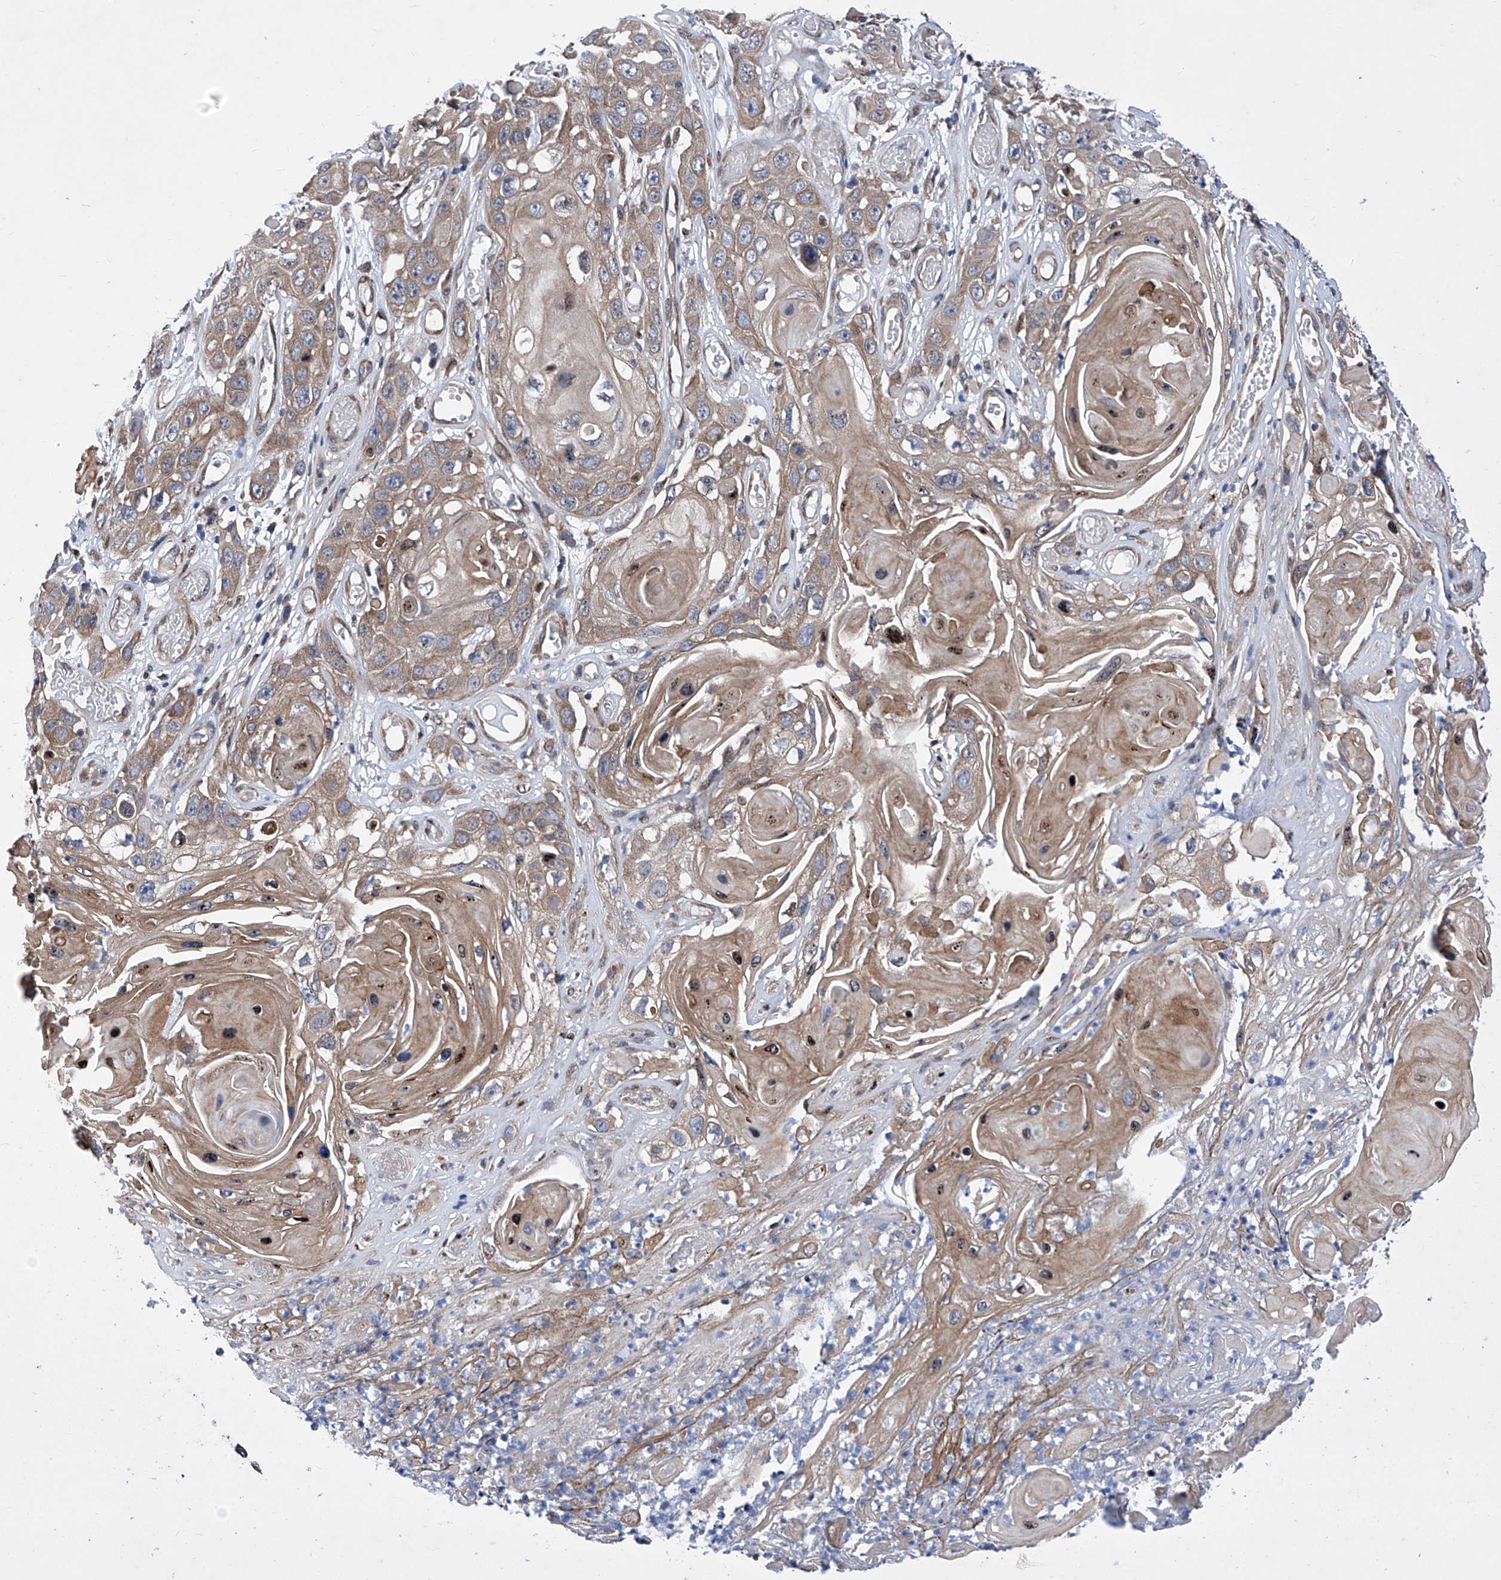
{"staining": {"intensity": "moderate", "quantity": ">75%", "location": "cytoplasmic/membranous"}, "tissue": "skin cancer", "cell_type": "Tumor cells", "image_type": "cancer", "snomed": [{"axis": "morphology", "description": "Squamous cell carcinoma, NOS"}, {"axis": "topography", "description": "Skin"}], "caption": "Human squamous cell carcinoma (skin) stained with a brown dye demonstrates moderate cytoplasmic/membranous positive positivity in approximately >75% of tumor cells.", "gene": "KTI12", "patient": {"sex": "male", "age": 55}}